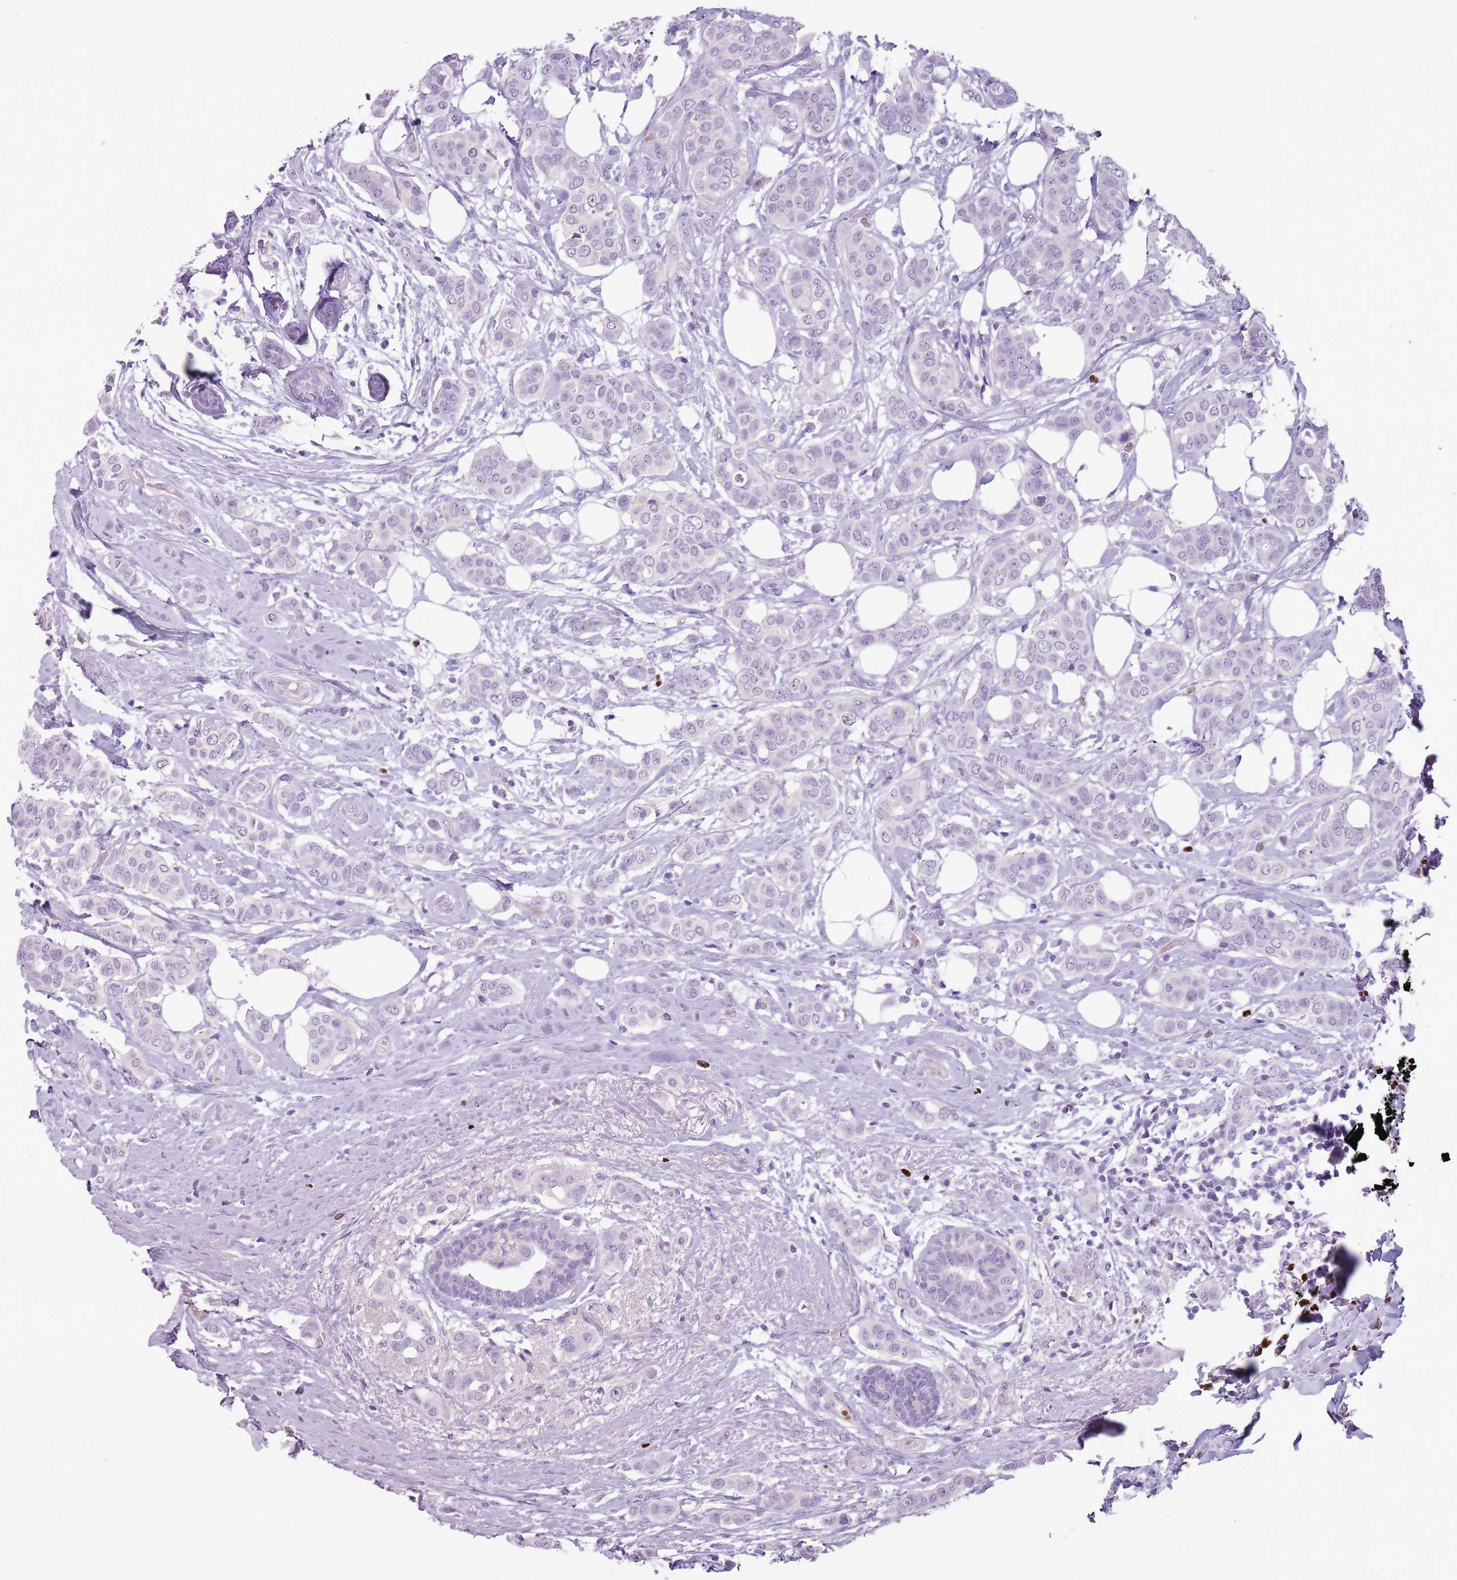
{"staining": {"intensity": "negative", "quantity": "none", "location": "none"}, "tissue": "breast cancer", "cell_type": "Tumor cells", "image_type": "cancer", "snomed": [{"axis": "morphology", "description": "Lobular carcinoma"}, {"axis": "topography", "description": "Breast"}], "caption": "Immunohistochemistry photomicrograph of breast cancer (lobular carcinoma) stained for a protein (brown), which exhibits no staining in tumor cells.", "gene": "CELF6", "patient": {"sex": "female", "age": 51}}